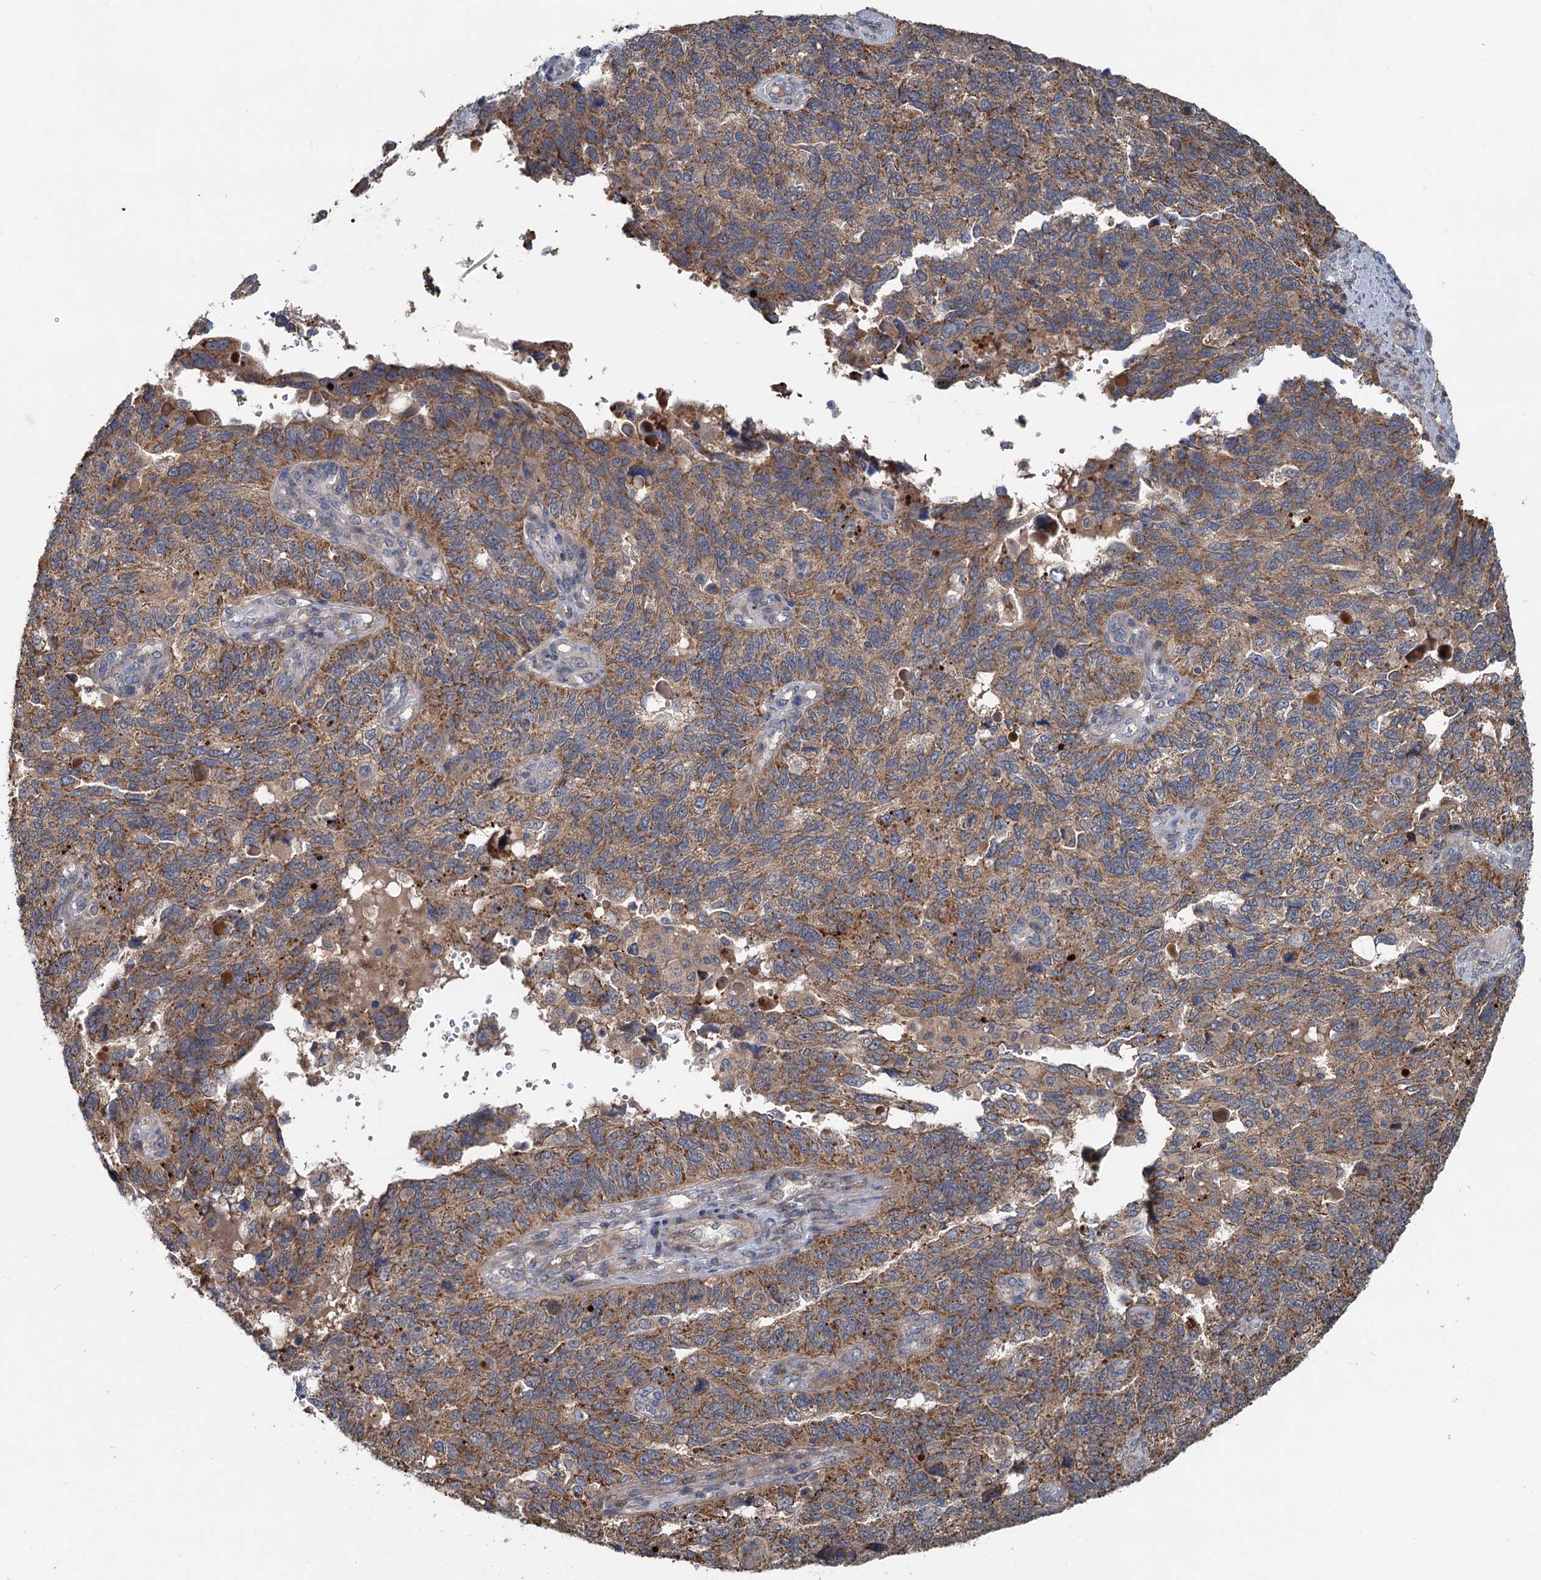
{"staining": {"intensity": "moderate", "quantity": ">75%", "location": "cytoplasmic/membranous"}, "tissue": "endometrial cancer", "cell_type": "Tumor cells", "image_type": "cancer", "snomed": [{"axis": "morphology", "description": "Adenocarcinoma, NOS"}, {"axis": "topography", "description": "Endometrium"}], "caption": "Immunohistochemistry (IHC) of adenocarcinoma (endometrial) displays medium levels of moderate cytoplasmic/membranous expression in about >75% of tumor cells.", "gene": "OTUB1", "patient": {"sex": "female", "age": 66}}